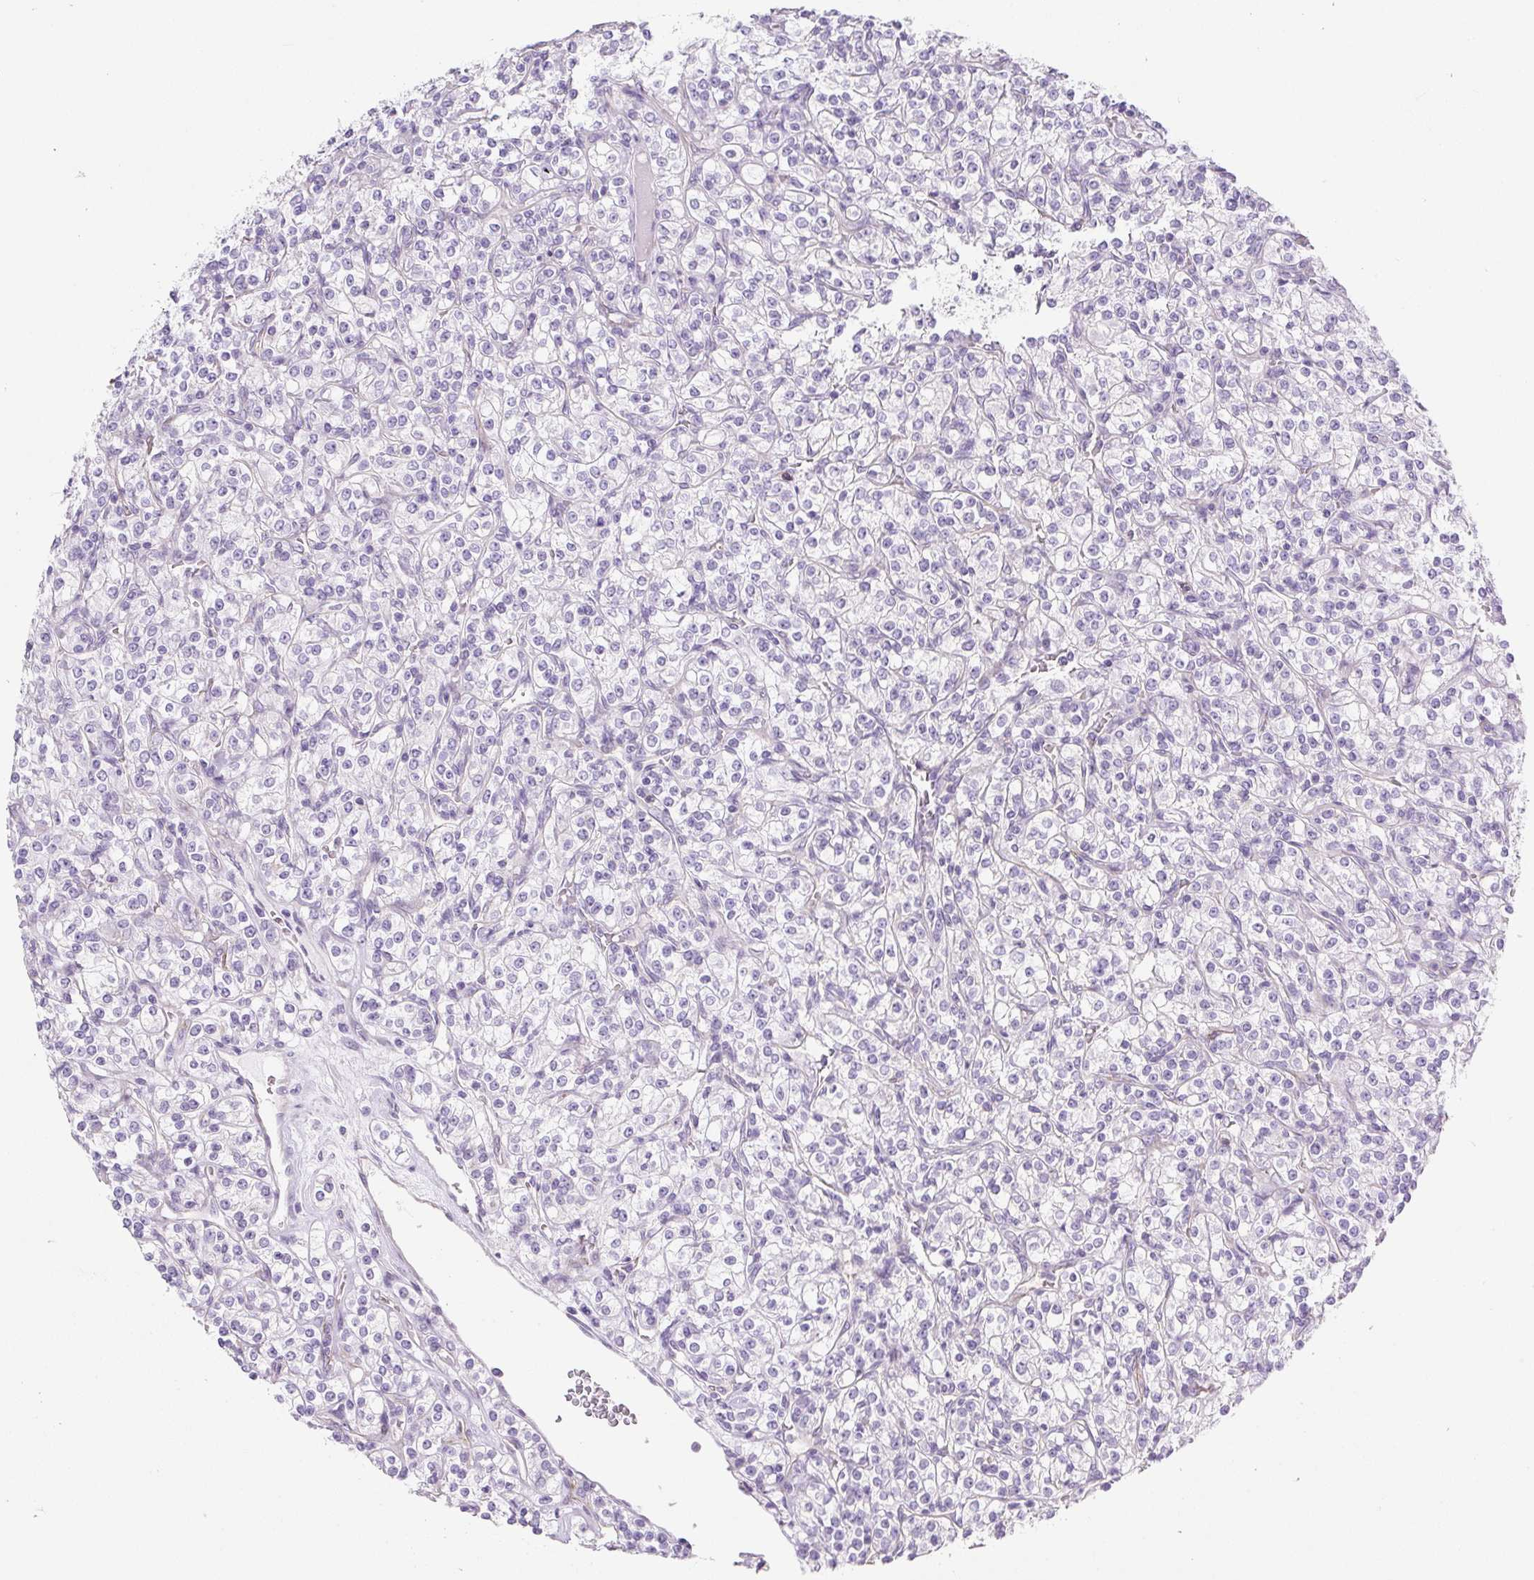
{"staining": {"intensity": "negative", "quantity": "none", "location": "none"}, "tissue": "renal cancer", "cell_type": "Tumor cells", "image_type": "cancer", "snomed": [{"axis": "morphology", "description": "Adenocarcinoma, NOS"}, {"axis": "topography", "description": "Kidney"}], "caption": "This is an IHC histopathology image of human adenocarcinoma (renal). There is no expression in tumor cells.", "gene": "BCAS1", "patient": {"sex": "male", "age": 77}}